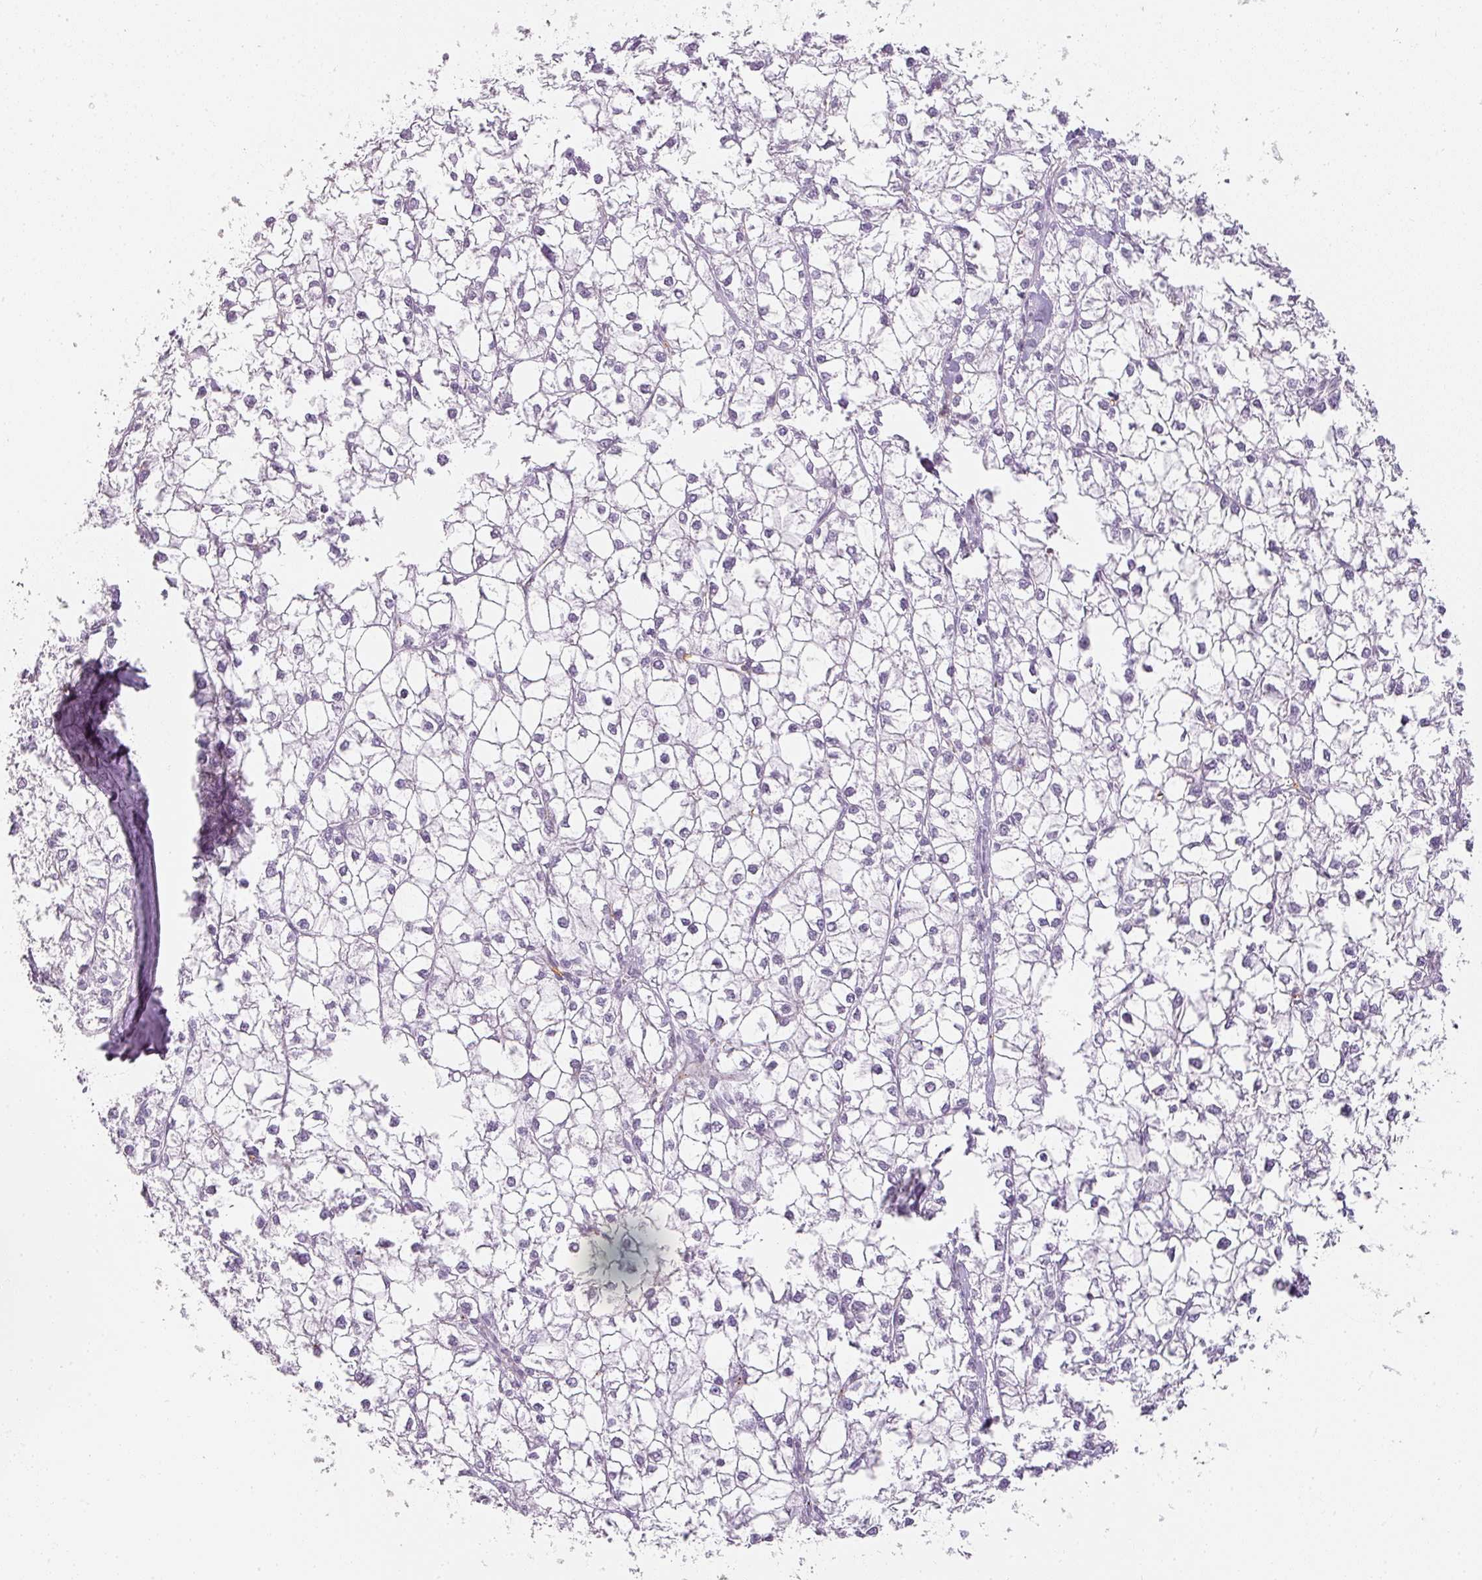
{"staining": {"intensity": "negative", "quantity": "none", "location": "none"}, "tissue": "liver cancer", "cell_type": "Tumor cells", "image_type": "cancer", "snomed": [{"axis": "morphology", "description": "Carcinoma, Hepatocellular, NOS"}, {"axis": "topography", "description": "Liver"}], "caption": "Immunohistochemistry (IHC) histopathology image of hepatocellular carcinoma (liver) stained for a protein (brown), which exhibits no expression in tumor cells.", "gene": "TMEM42", "patient": {"sex": "female", "age": 43}}